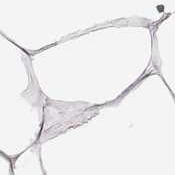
{"staining": {"intensity": "negative", "quantity": "none", "location": "none"}, "tissue": "breast", "cell_type": "Adipocytes", "image_type": "normal", "snomed": [{"axis": "morphology", "description": "Normal tissue, NOS"}, {"axis": "topography", "description": "Breast"}], "caption": "Immunohistochemistry (IHC) image of unremarkable breast stained for a protein (brown), which demonstrates no positivity in adipocytes.", "gene": "SCML2", "patient": {"sex": "female", "age": 32}}